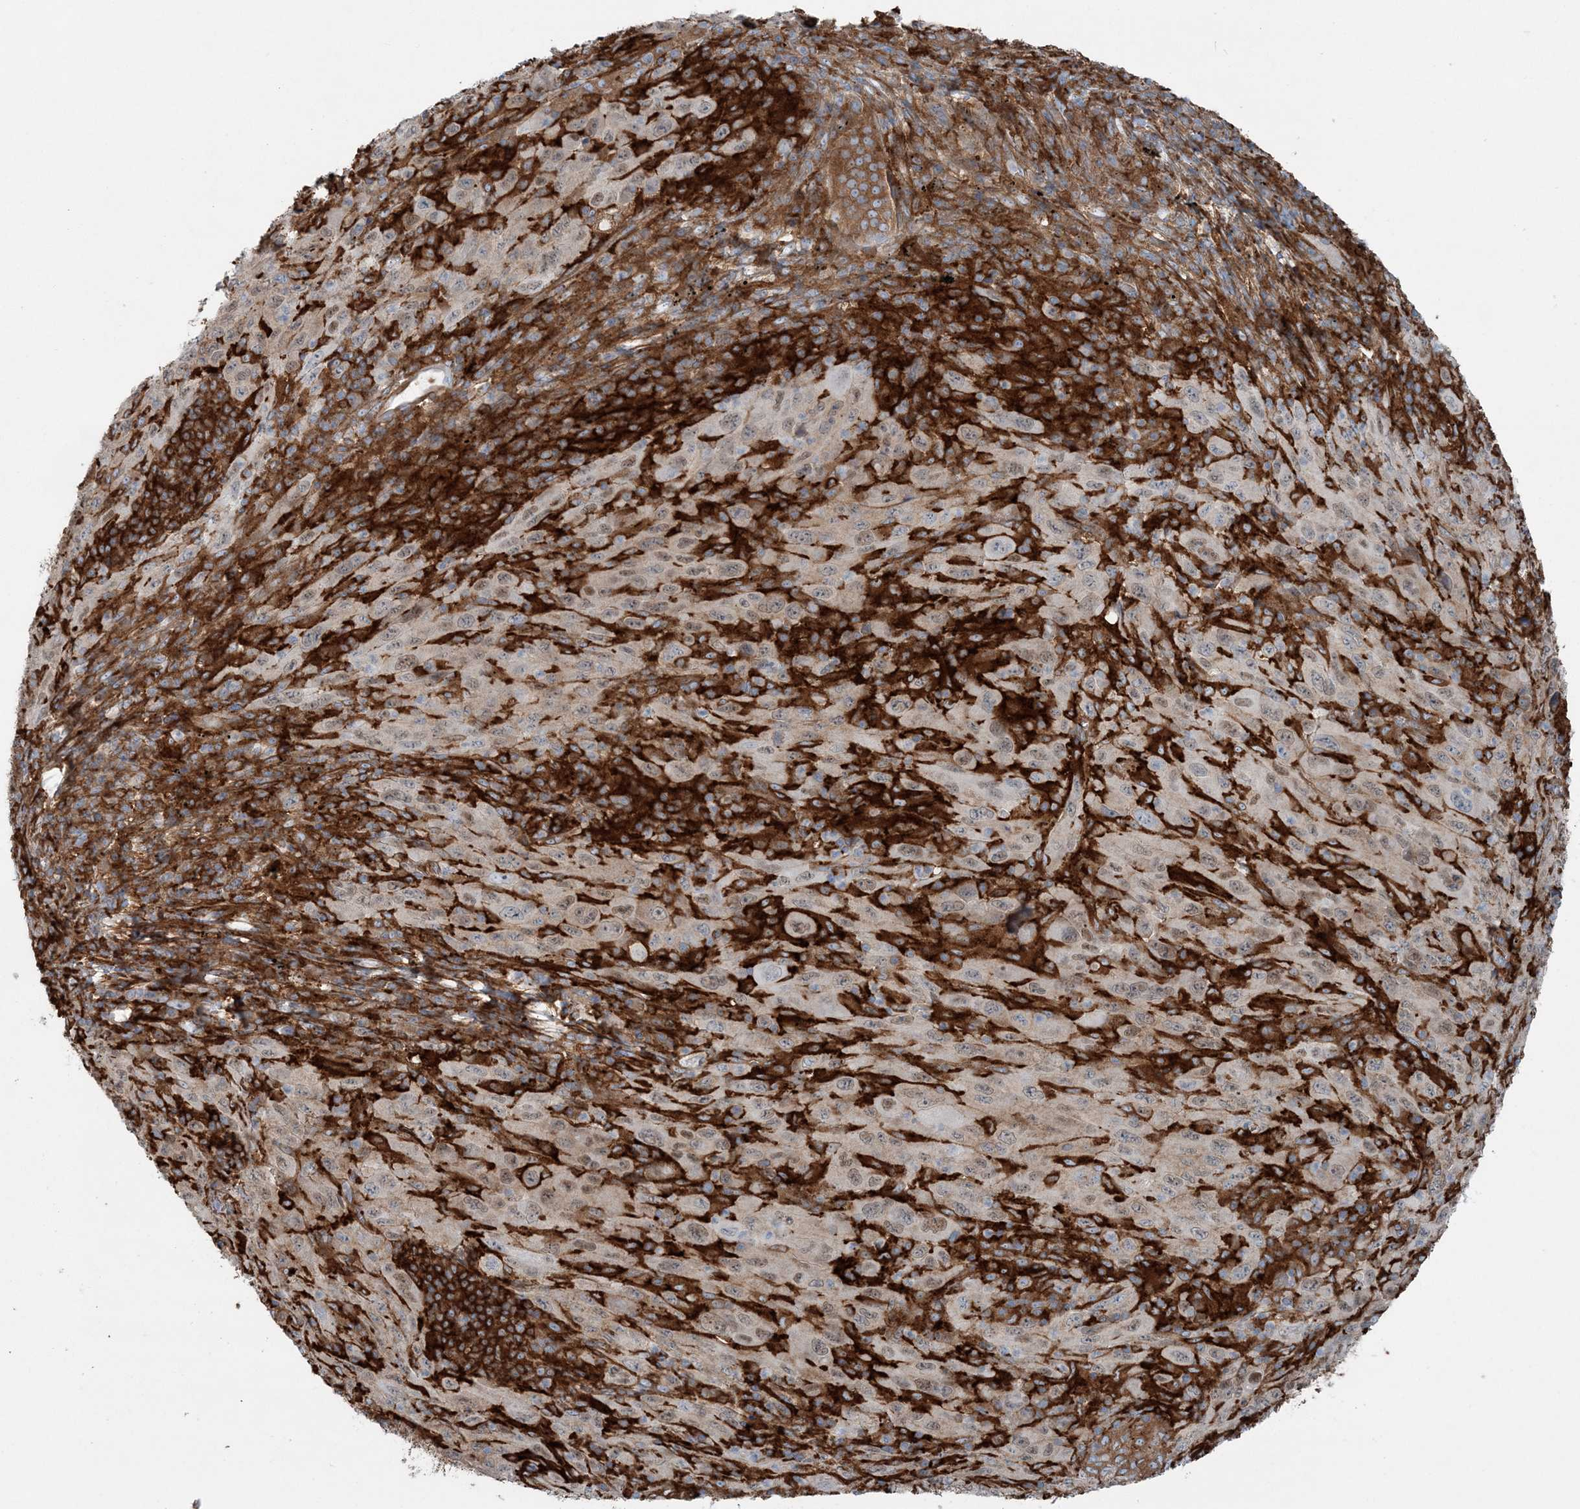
{"staining": {"intensity": "weak", "quantity": "<25%", "location": "nuclear"}, "tissue": "melanoma", "cell_type": "Tumor cells", "image_type": "cancer", "snomed": [{"axis": "morphology", "description": "Malignant melanoma, Metastatic site"}, {"axis": "topography", "description": "Skin"}], "caption": "This is an immunohistochemistry image of malignant melanoma (metastatic site). There is no positivity in tumor cells.", "gene": "SNX2", "patient": {"sex": "female", "age": 56}}